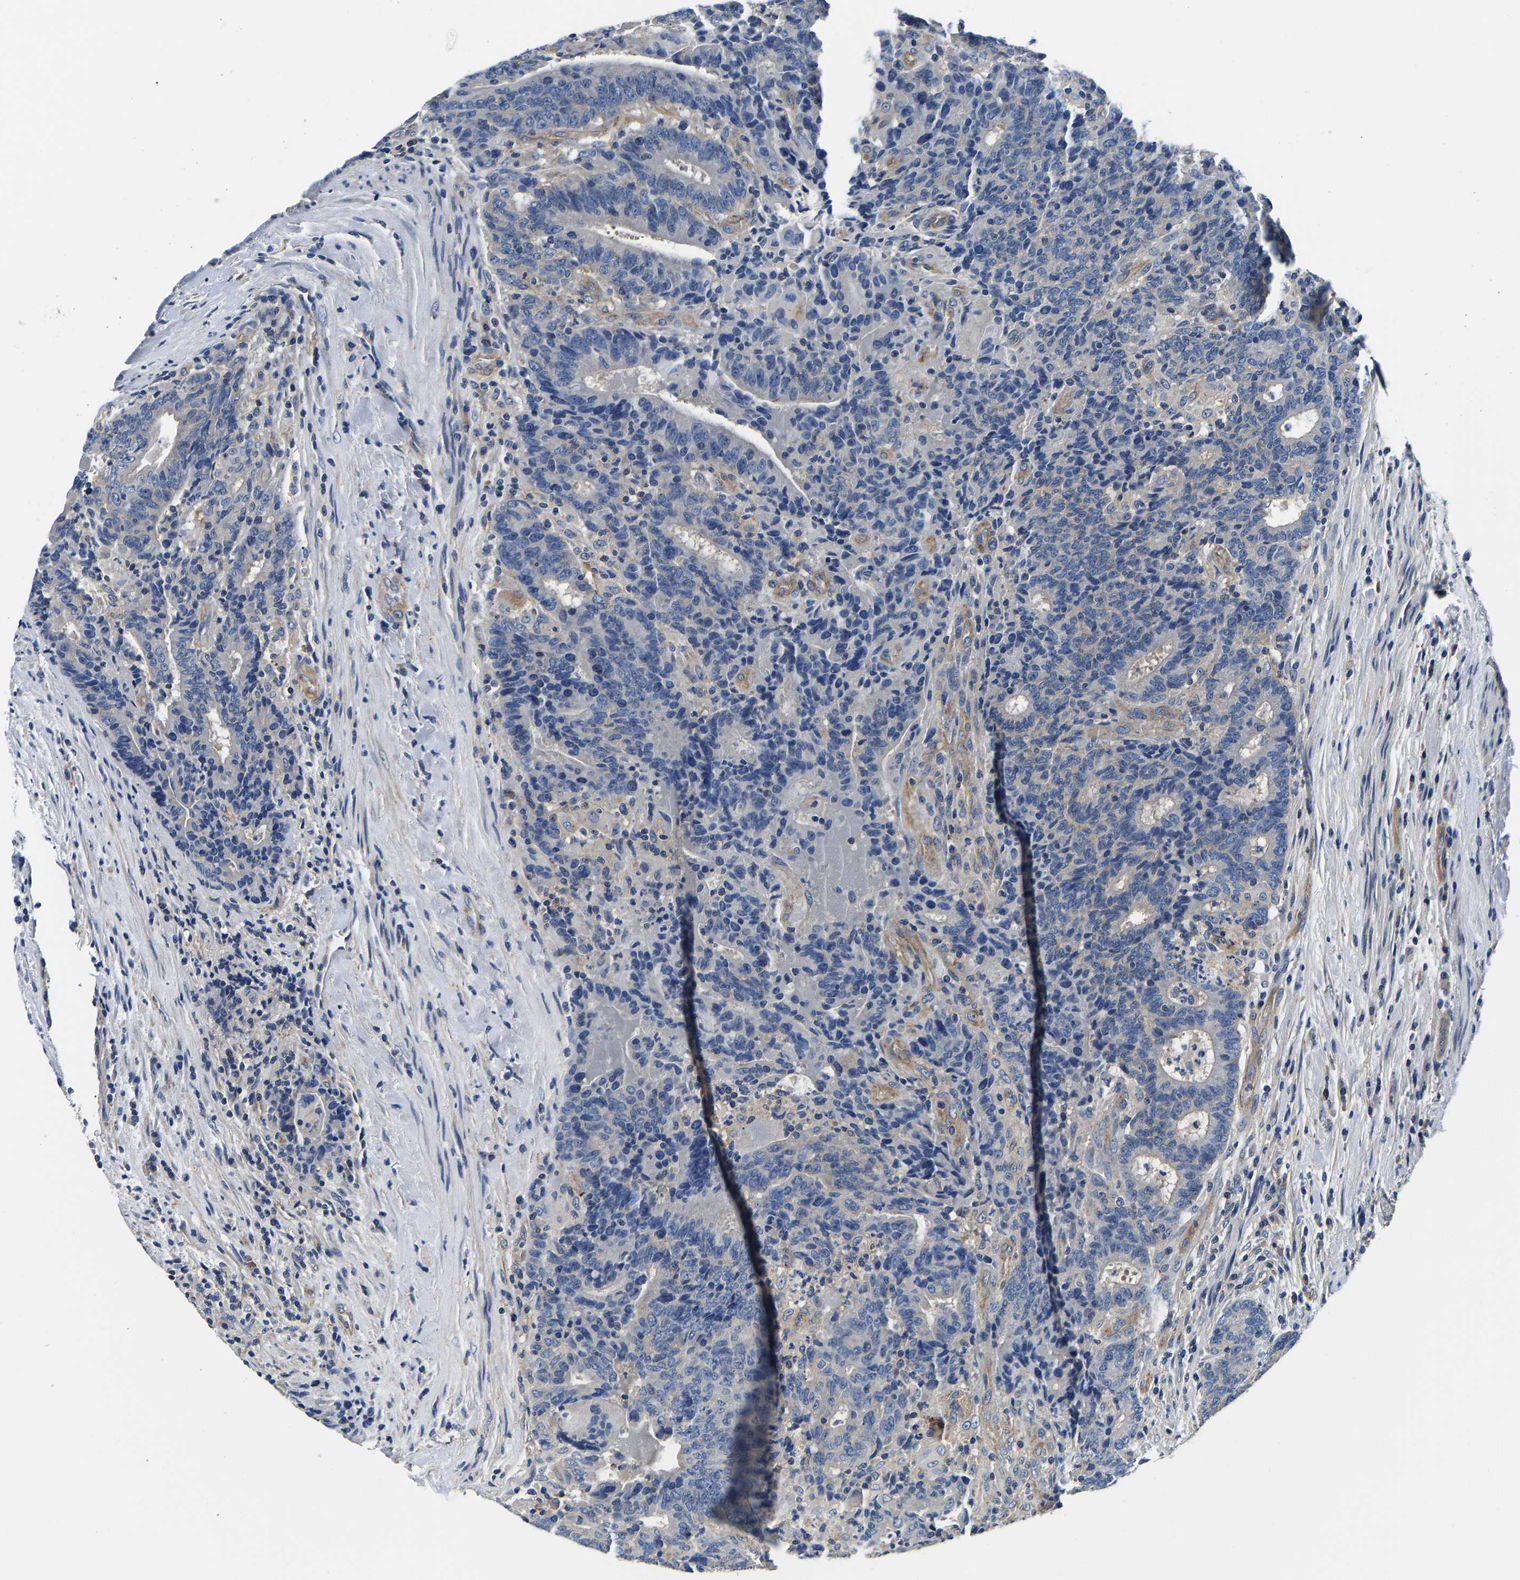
{"staining": {"intensity": "negative", "quantity": "none", "location": "none"}, "tissue": "colorectal cancer", "cell_type": "Tumor cells", "image_type": "cancer", "snomed": [{"axis": "morphology", "description": "Normal tissue, NOS"}, {"axis": "morphology", "description": "Adenocarcinoma, NOS"}, {"axis": "topography", "description": "Colon"}], "caption": "Colorectal adenocarcinoma stained for a protein using immunohistochemistry (IHC) exhibits no expression tumor cells.", "gene": "SH3GLB1", "patient": {"sex": "female", "age": 75}}